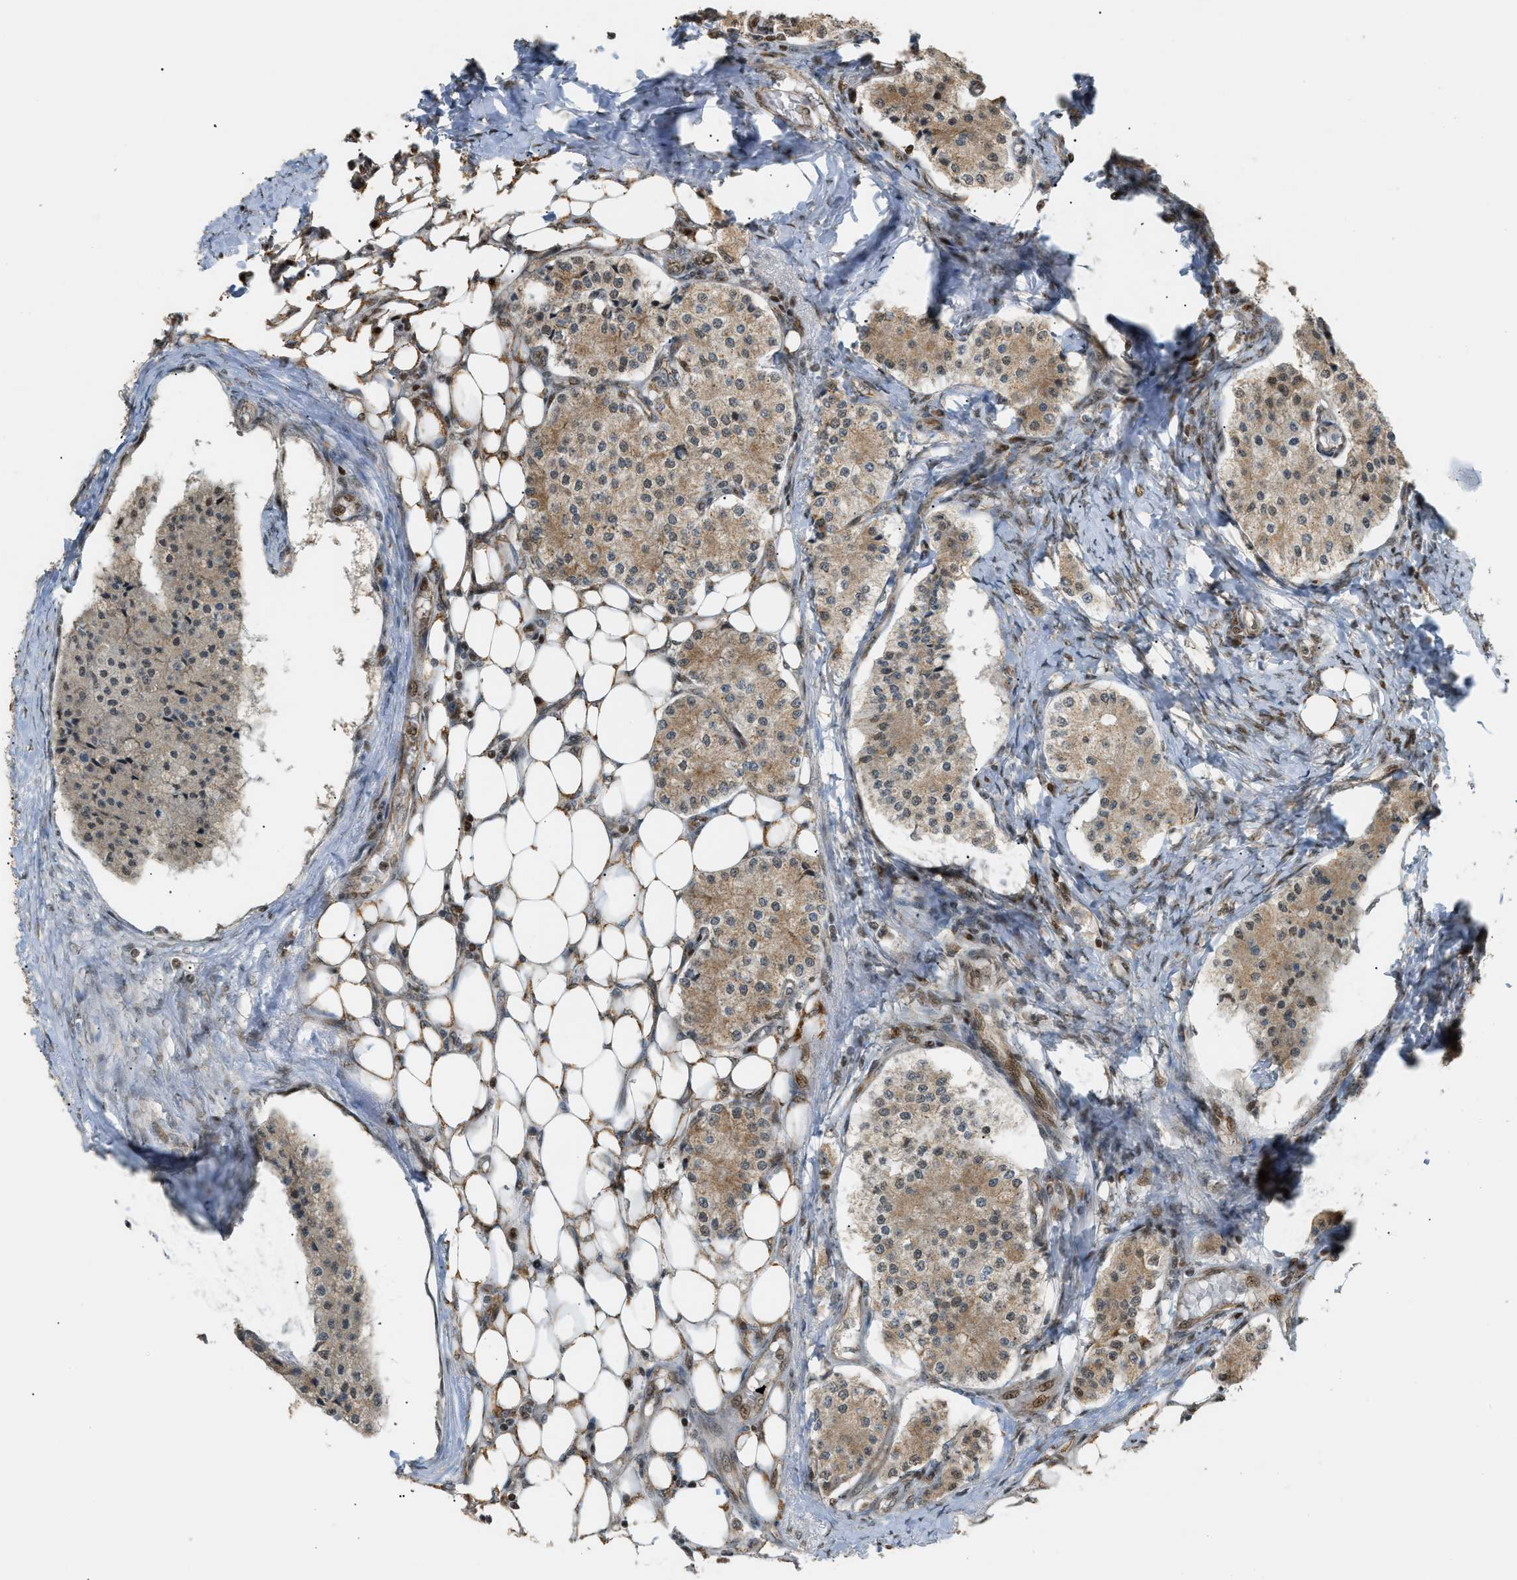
{"staining": {"intensity": "weak", "quantity": ">75%", "location": "cytoplasmic/membranous,nuclear"}, "tissue": "carcinoid", "cell_type": "Tumor cells", "image_type": "cancer", "snomed": [{"axis": "morphology", "description": "Carcinoid, malignant, NOS"}, {"axis": "topography", "description": "Colon"}], "caption": "Weak cytoplasmic/membranous and nuclear expression is appreciated in about >75% of tumor cells in carcinoid.", "gene": "CCDC186", "patient": {"sex": "female", "age": 52}}